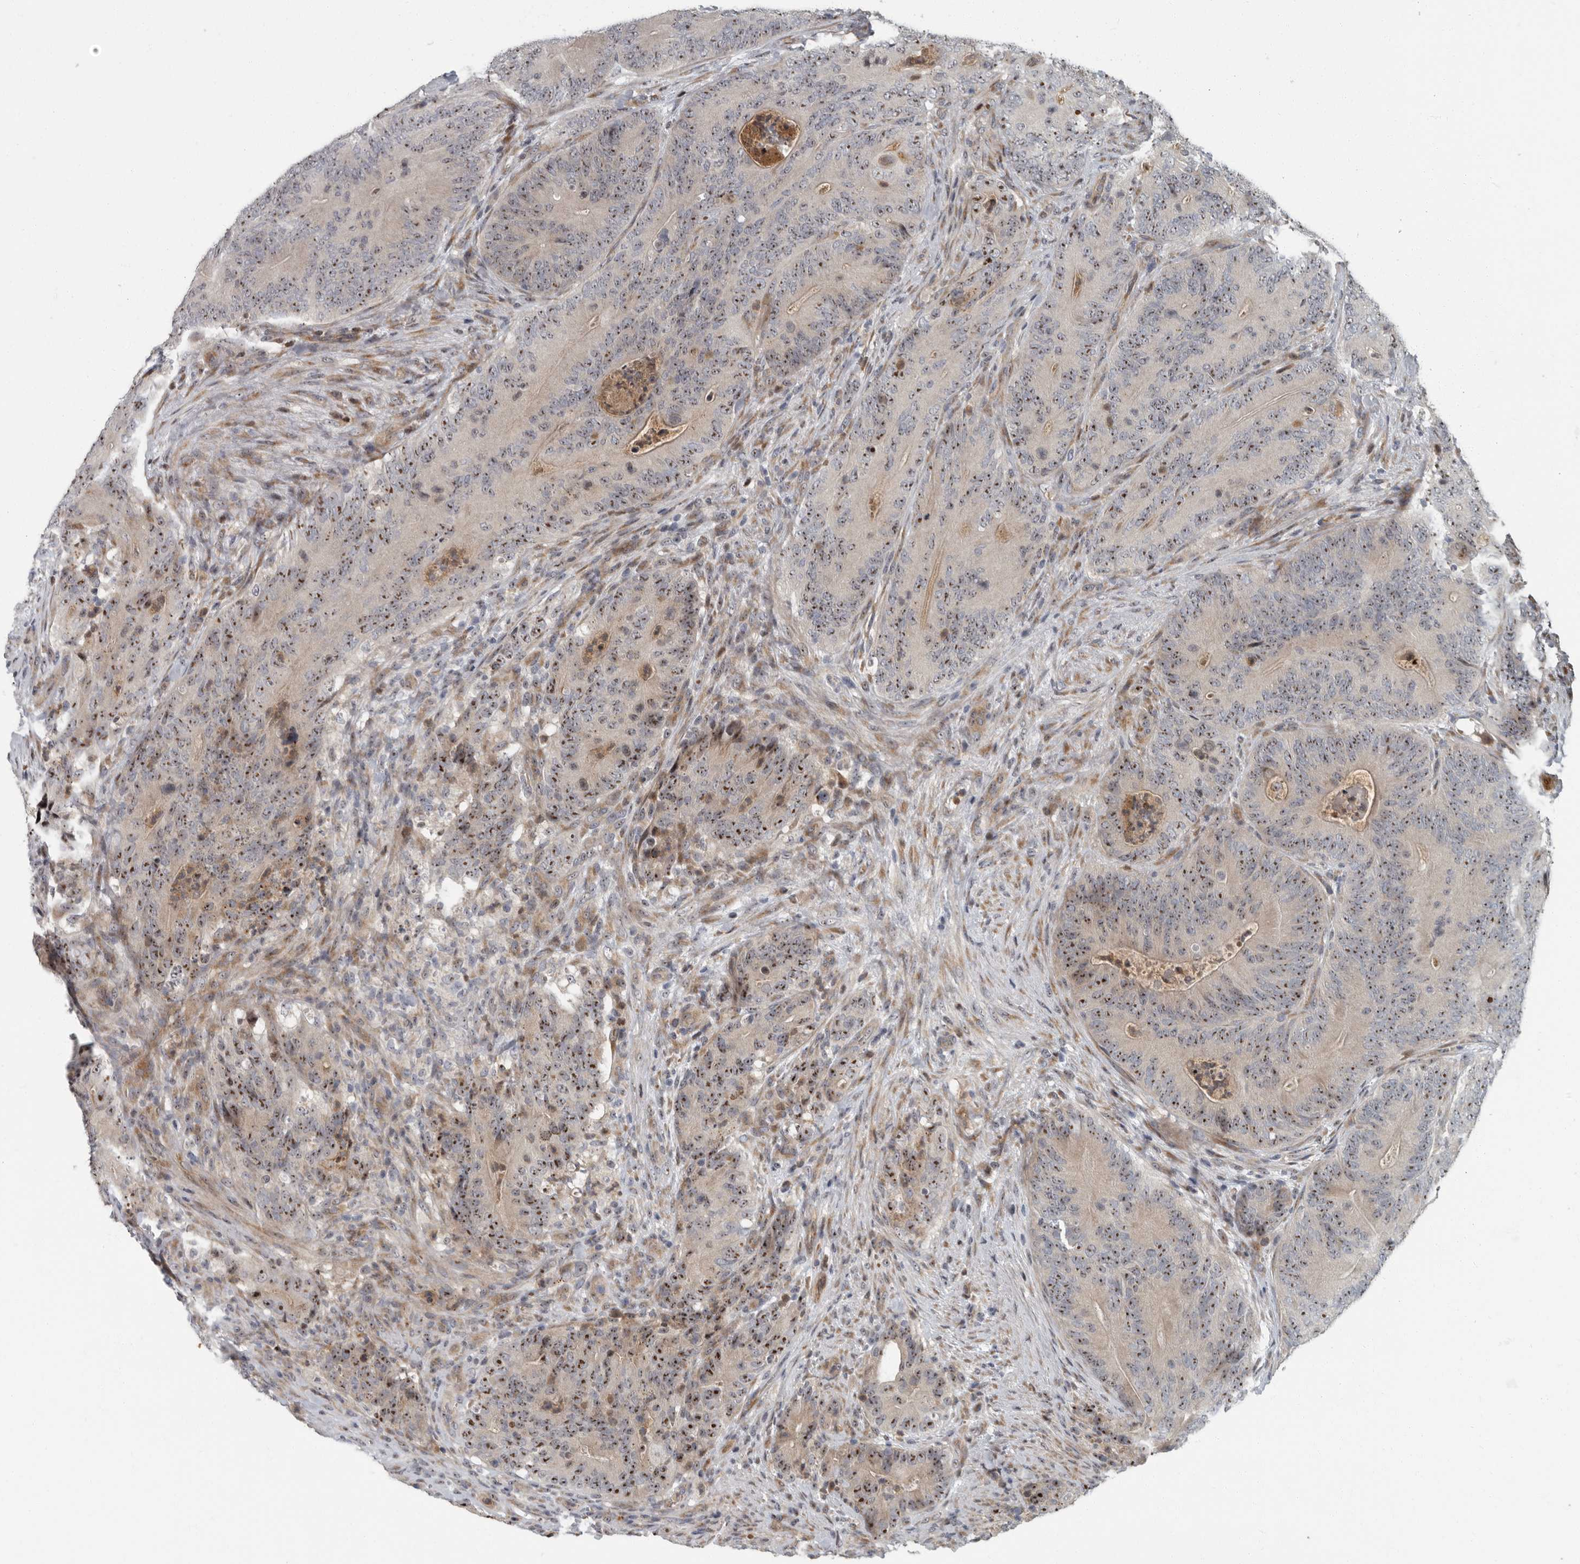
{"staining": {"intensity": "strong", "quantity": ">75%", "location": "cytoplasmic/membranous,nuclear"}, "tissue": "colorectal cancer", "cell_type": "Tumor cells", "image_type": "cancer", "snomed": [{"axis": "morphology", "description": "Normal tissue, NOS"}, {"axis": "topography", "description": "Colon"}], "caption": "Strong cytoplasmic/membranous and nuclear expression is identified in approximately >75% of tumor cells in colorectal cancer. (Brightfield microscopy of DAB IHC at high magnification).", "gene": "PDCD11", "patient": {"sex": "female", "age": 82}}